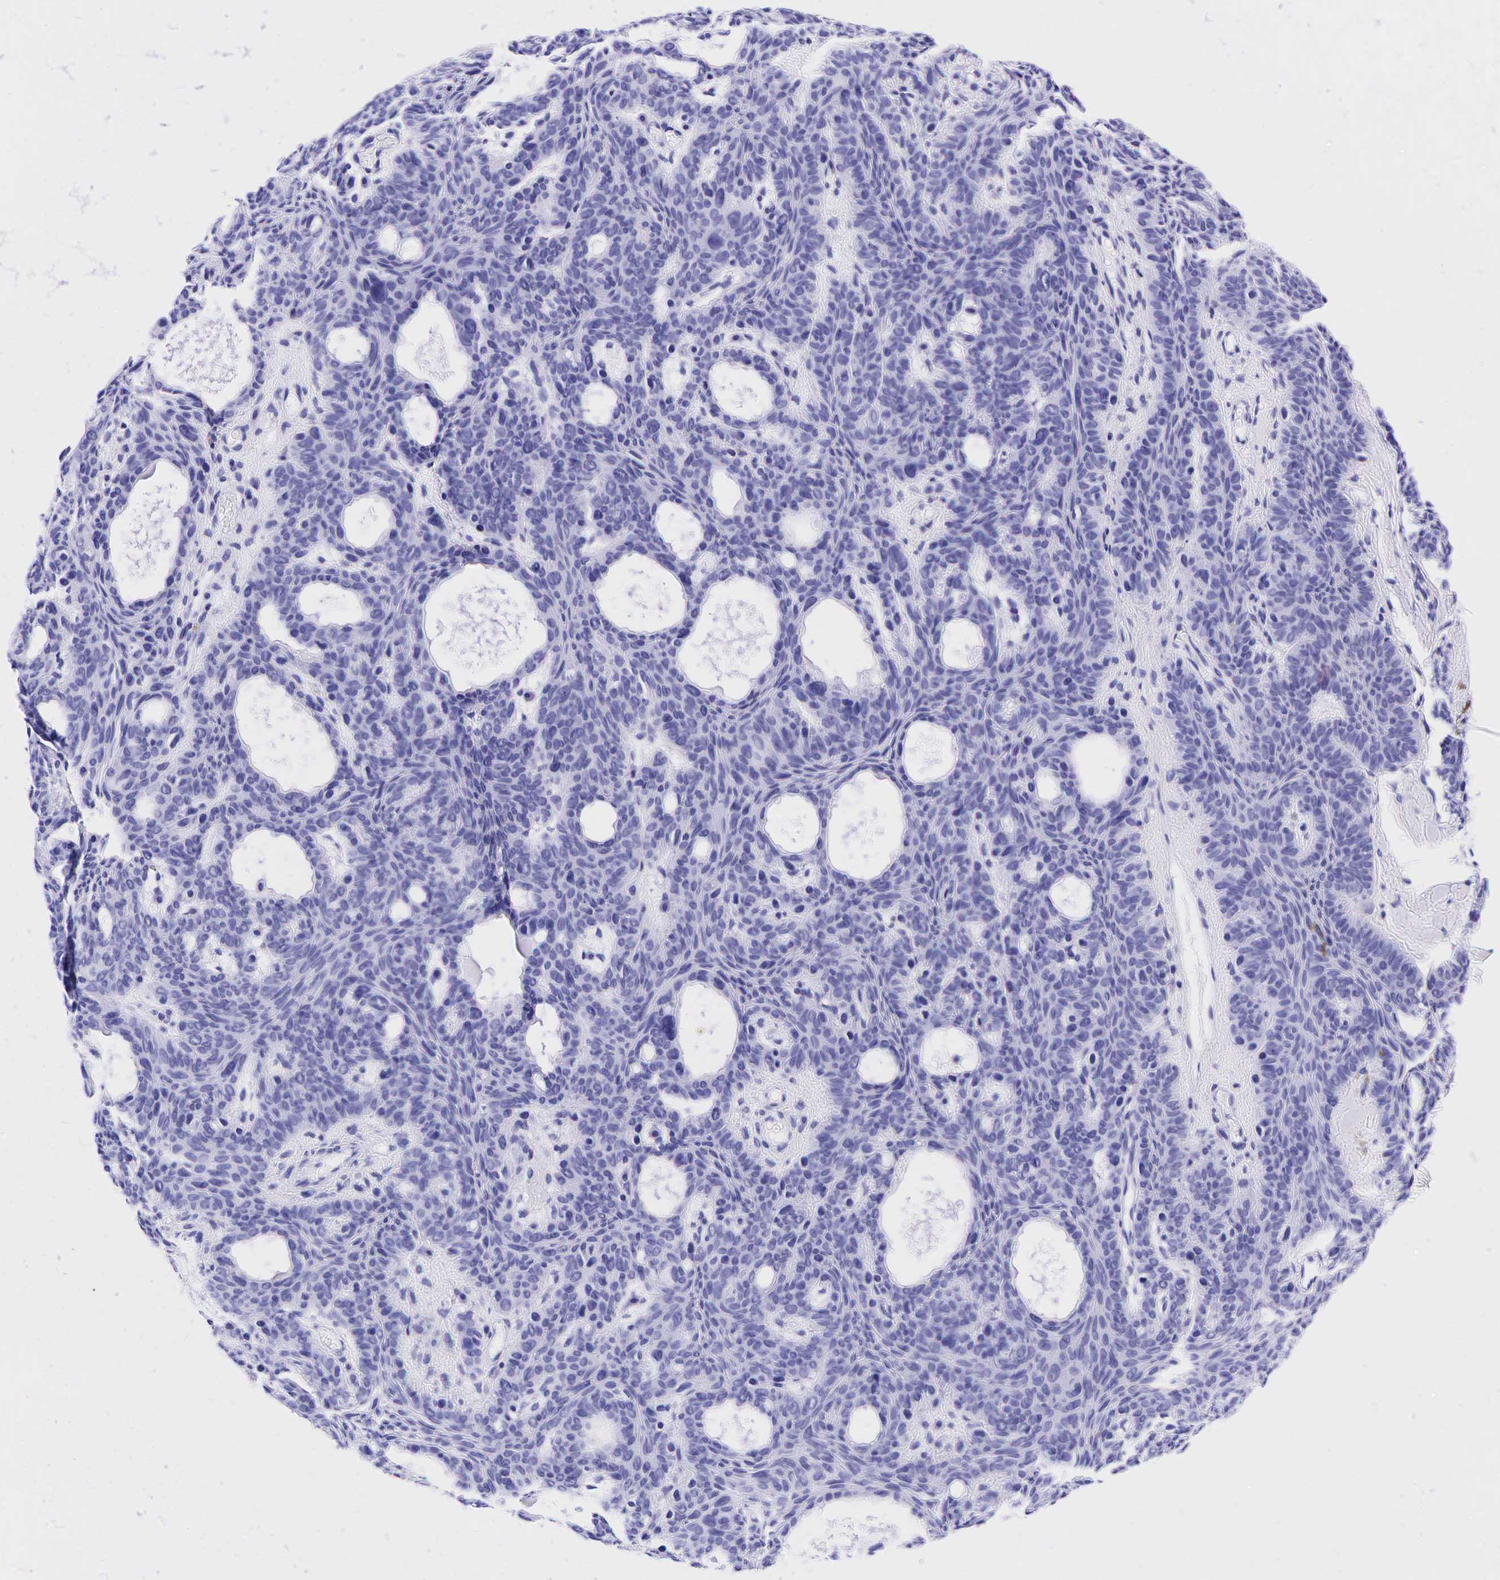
{"staining": {"intensity": "negative", "quantity": "none", "location": "none"}, "tissue": "skin cancer", "cell_type": "Tumor cells", "image_type": "cancer", "snomed": [{"axis": "morphology", "description": "Basal cell carcinoma"}, {"axis": "topography", "description": "Skin"}], "caption": "High magnification brightfield microscopy of skin basal cell carcinoma stained with DAB (3,3'-diaminobenzidine) (brown) and counterstained with hematoxylin (blue): tumor cells show no significant expression.", "gene": "GAST", "patient": {"sex": "male", "age": 44}}